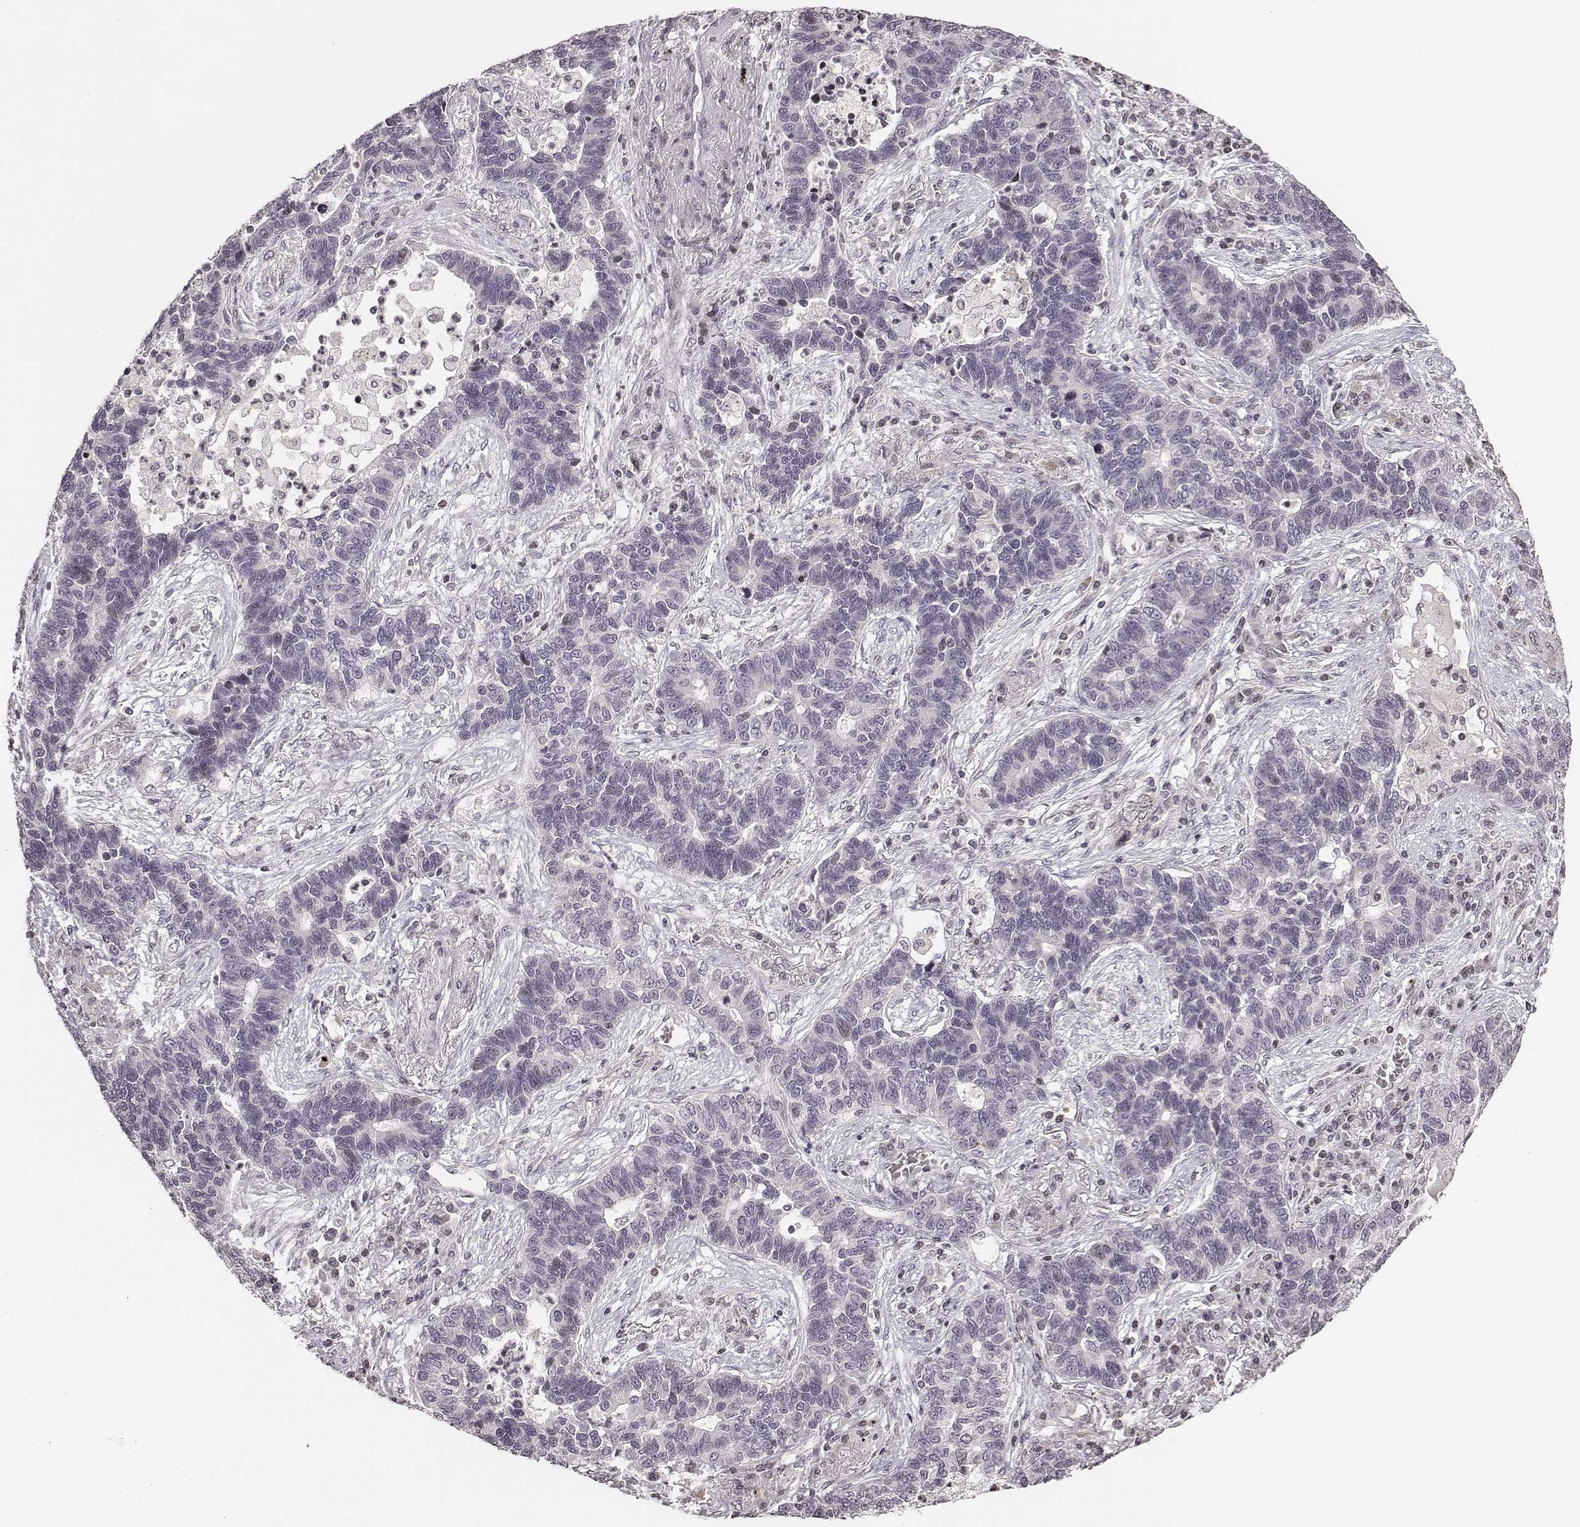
{"staining": {"intensity": "negative", "quantity": "none", "location": "none"}, "tissue": "lung cancer", "cell_type": "Tumor cells", "image_type": "cancer", "snomed": [{"axis": "morphology", "description": "Adenocarcinoma, NOS"}, {"axis": "topography", "description": "Lung"}], "caption": "Immunohistochemical staining of human adenocarcinoma (lung) reveals no significant expression in tumor cells. (Brightfield microscopy of DAB IHC at high magnification).", "gene": "GRM4", "patient": {"sex": "female", "age": 57}}